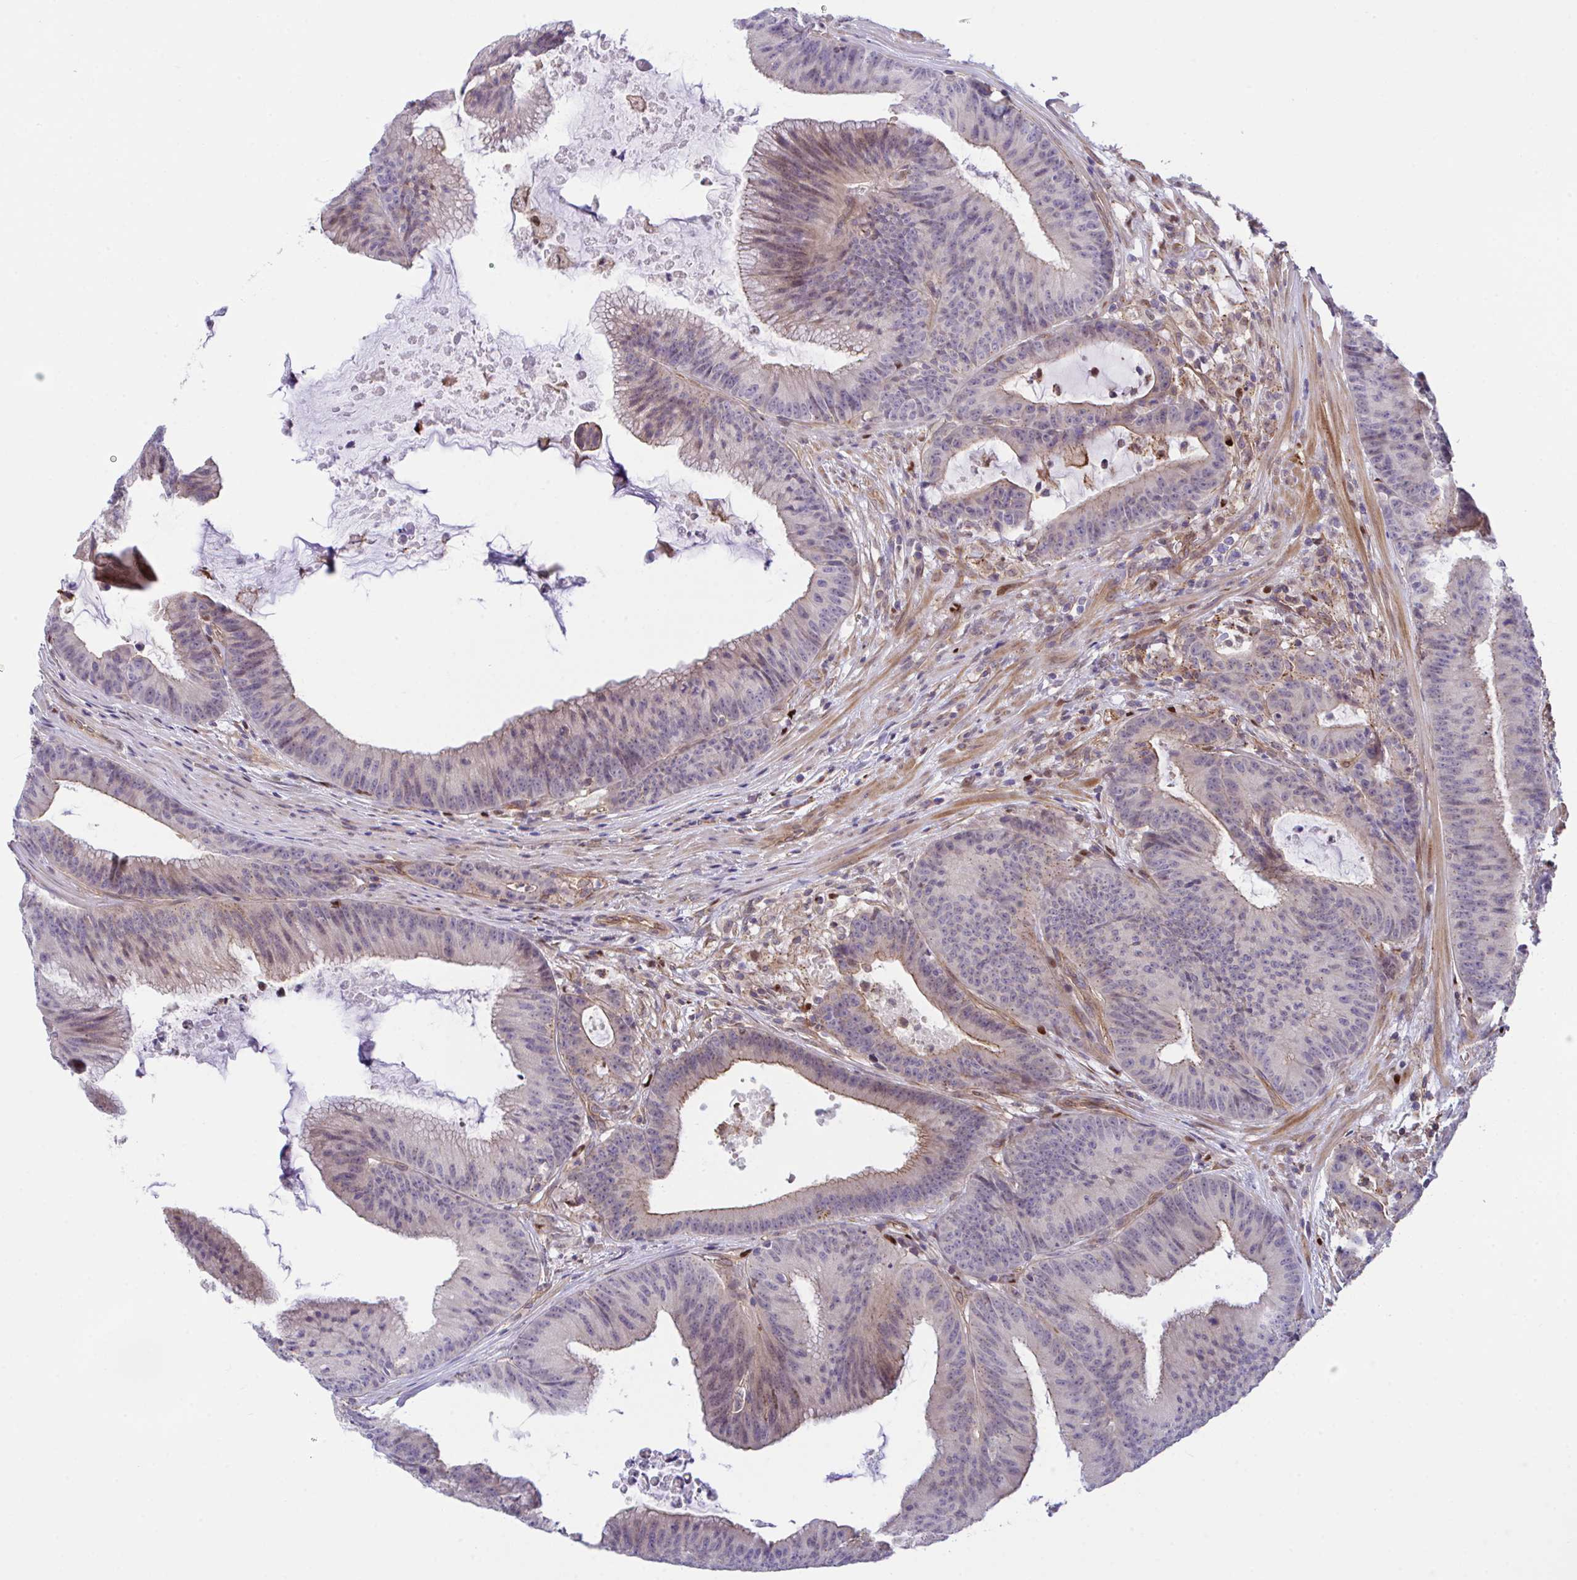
{"staining": {"intensity": "strong", "quantity": "<25%", "location": "cytoplasmic/membranous"}, "tissue": "colorectal cancer", "cell_type": "Tumor cells", "image_type": "cancer", "snomed": [{"axis": "morphology", "description": "Adenocarcinoma, NOS"}, {"axis": "topography", "description": "Colon"}], "caption": "Tumor cells show strong cytoplasmic/membranous expression in about <25% of cells in colorectal adenocarcinoma.", "gene": "ZBED3", "patient": {"sex": "female", "age": 78}}